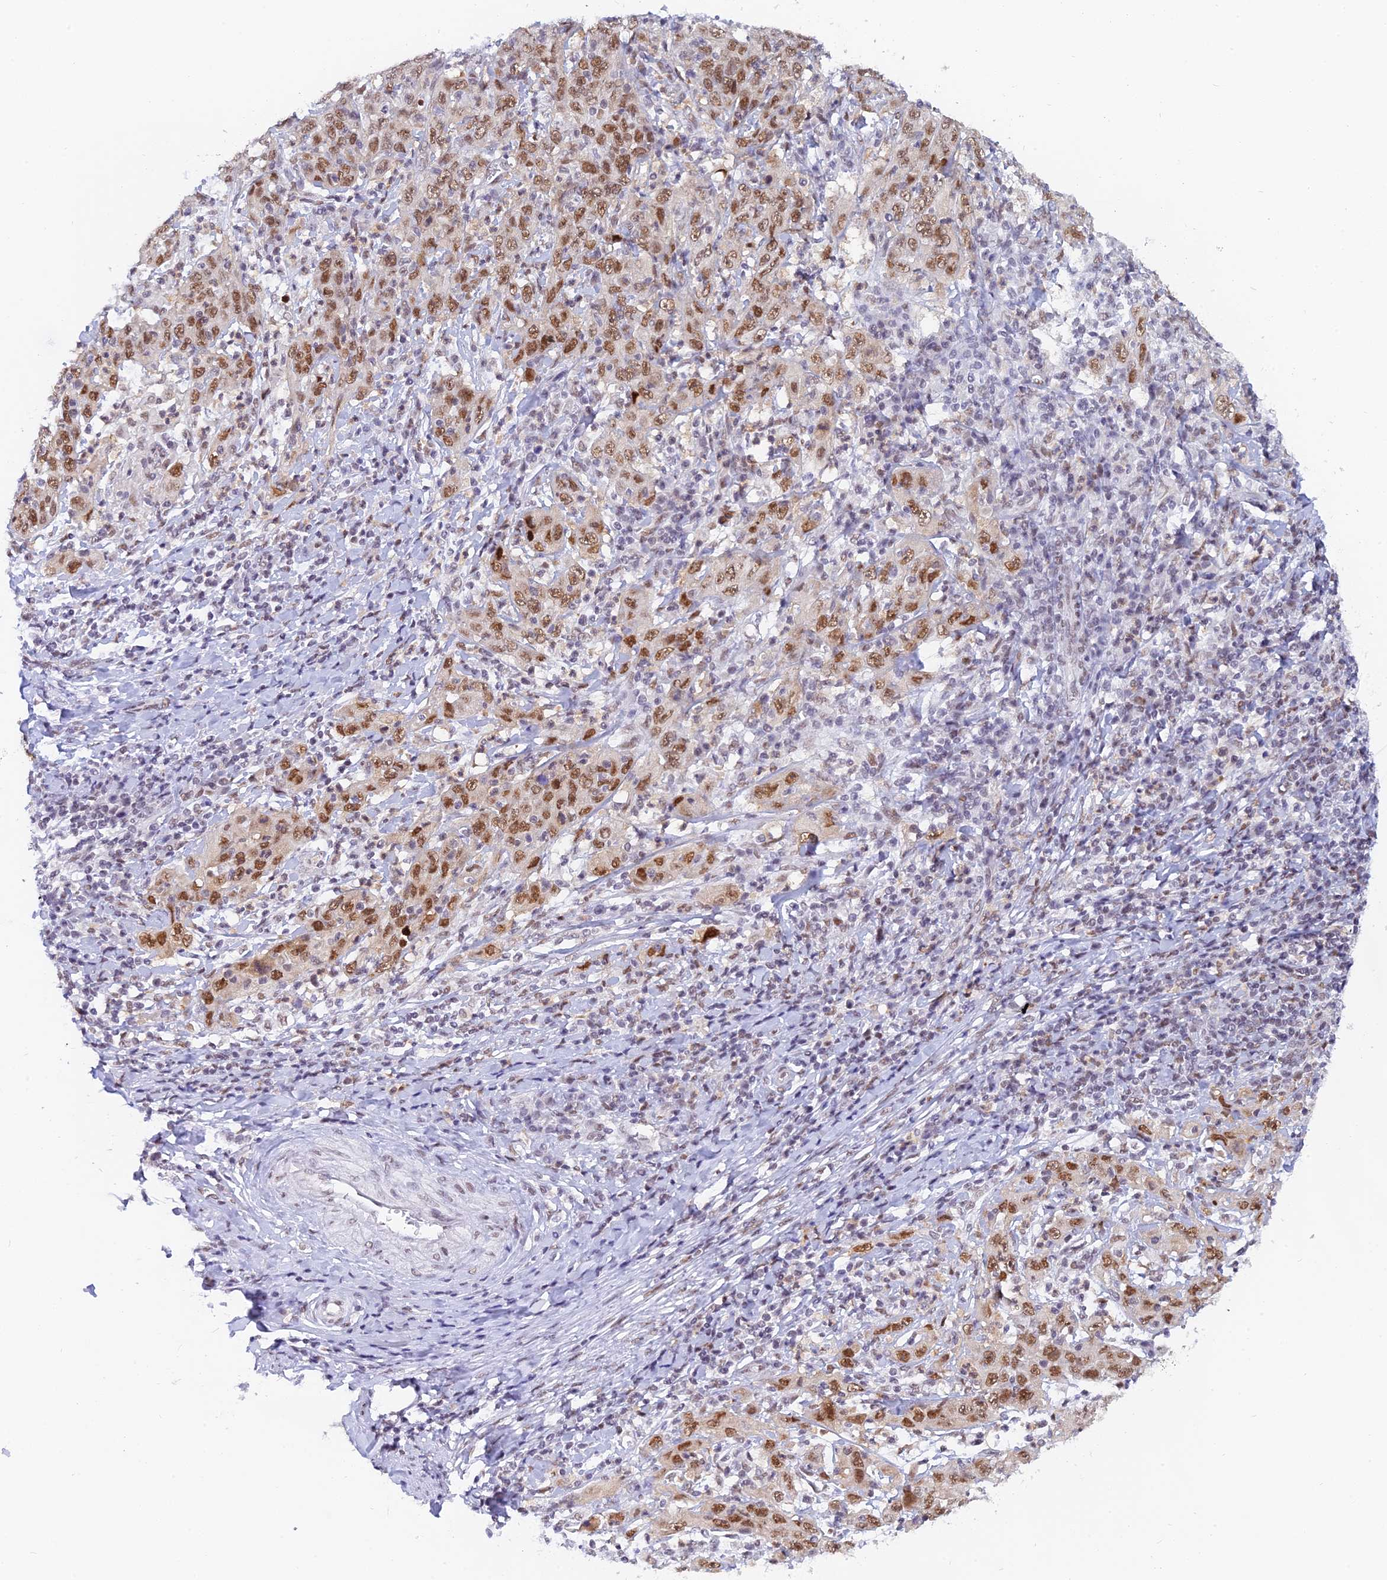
{"staining": {"intensity": "moderate", "quantity": ">75%", "location": "nuclear"}, "tissue": "cervical cancer", "cell_type": "Tumor cells", "image_type": "cancer", "snomed": [{"axis": "morphology", "description": "Squamous cell carcinoma, NOS"}, {"axis": "topography", "description": "Cervix"}], "caption": "Cervical cancer tissue demonstrates moderate nuclear expression in approximately >75% of tumor cells Immunohistochemistry stains the protein of interest in brown and the nuclei are stained blue.", "gene": "DPY30", "patient": {"sex": "female", "age": 46}}